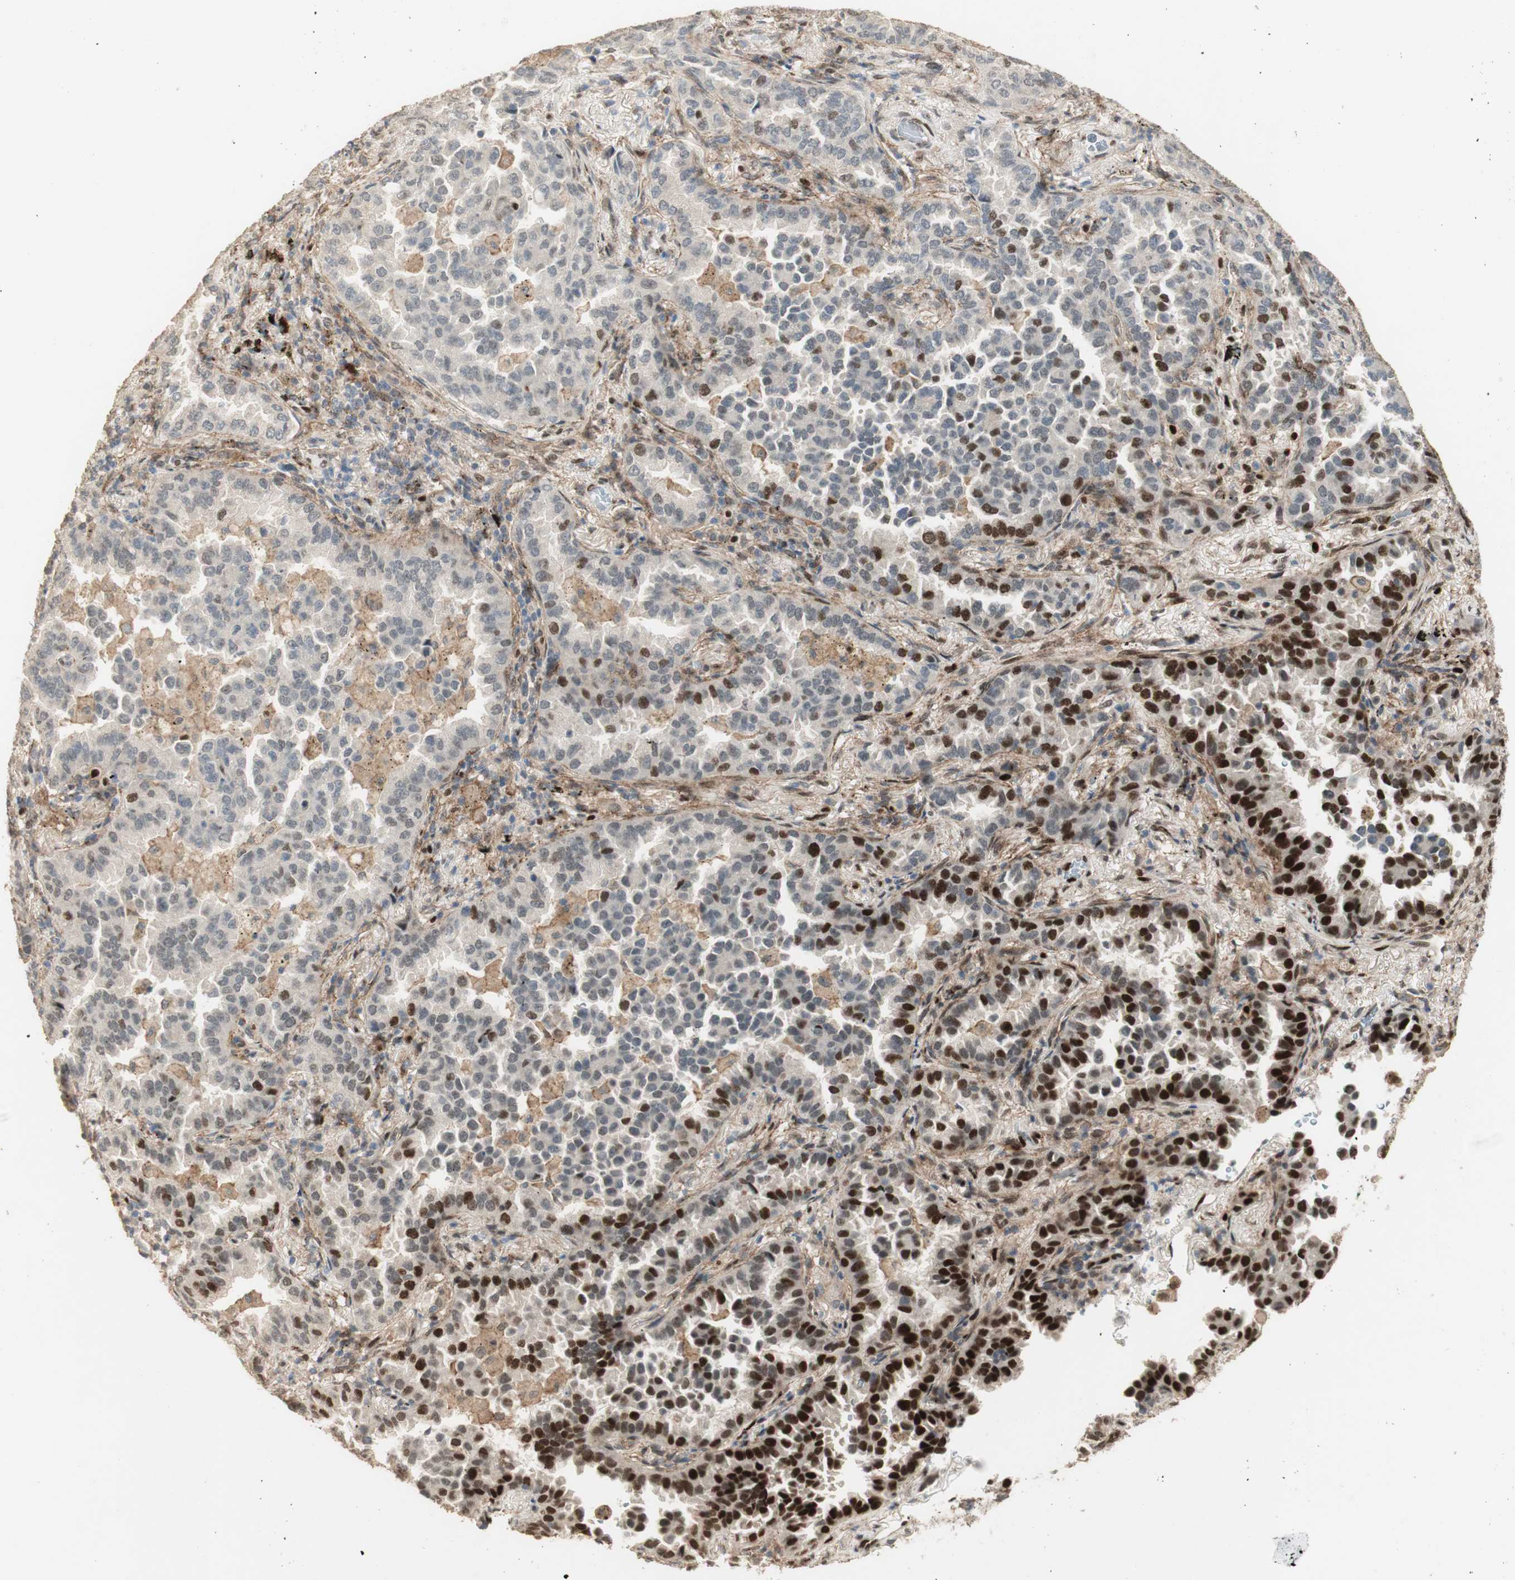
{"staining": {"intensity": "strong", "quantity": "25%-75%", "location": "nuclear"}, "tissue": "lung cancer", "cell_type": "Tumor cells", "image_type": "cancer", "snomed": [{"axis": "morphology", "description": "Normal tissue, NOS"}, {"axis": "morphology", "description": "Adenocarcinoma, NOS"}, {"axis": "topography", "description": "Lung"}], "caption": "This is an image of immunohistochemistry staining of adenocarcinoma (lung), which shows strong staining in the nuclear of tumor cells.", "gene": "FOXP1", "patient": {"sex": "male", "age": 59}}